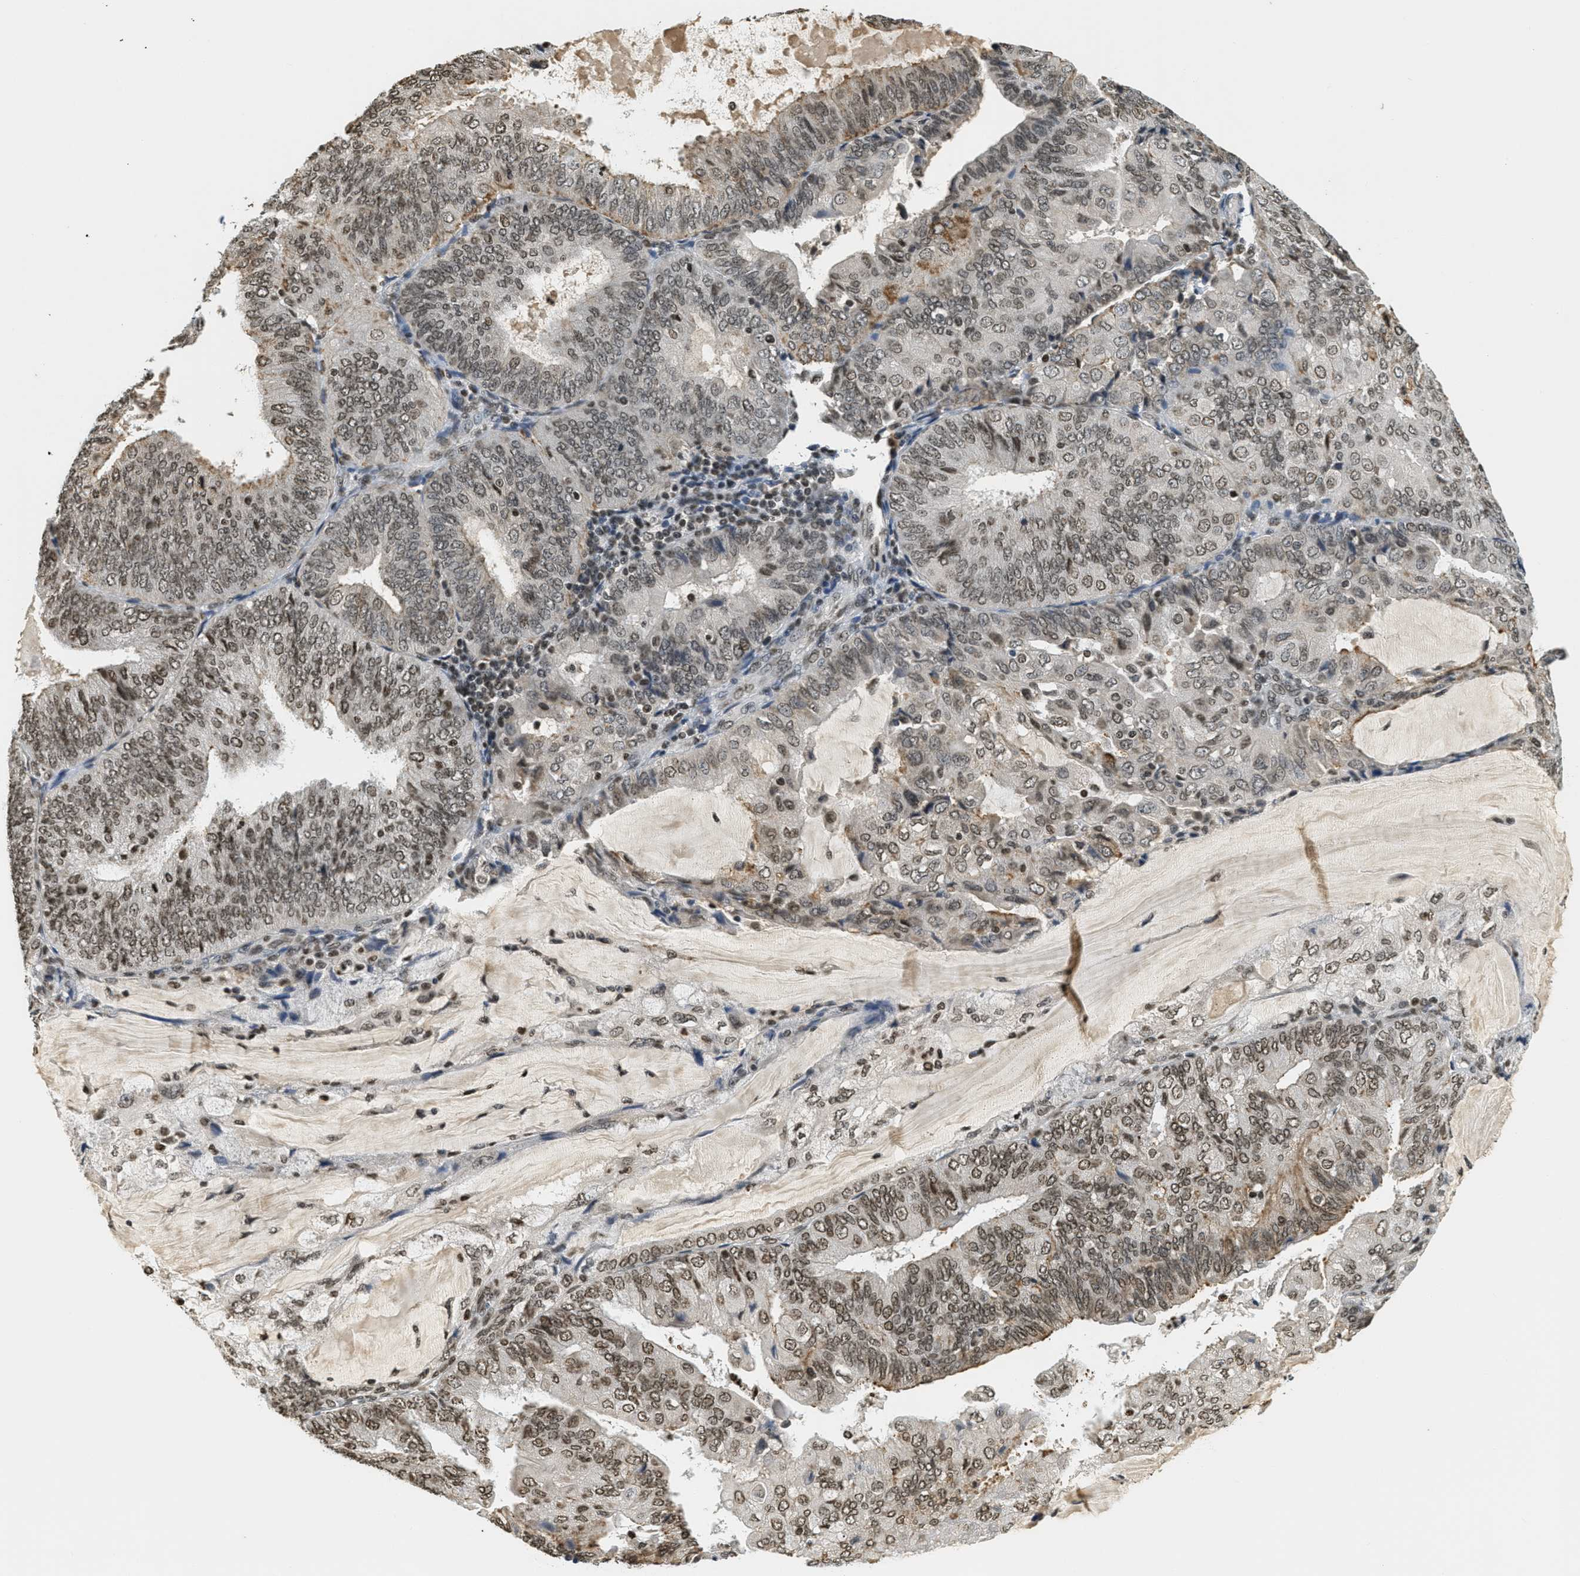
{"staining": {"intensity": "moderate", "quantity": ">75%", "location": "cytoplasmic/membranous,nuclear"}, "tissue": "endometrial cancer", "cell_type": "Tumor cells", "image_type": "cancer", "snomed": [{"axis": "morphology", "description": "Adenocarcinoma, NOS"}, {"axis": "topography", "description": "Endometrium"}], "caption": "About >75% of tumor cells in endometrial cancer demonstrate moderate cytoplasmic/membranous and nuclear protein staining as visualized by brown immunohistochemical staining.", "gene": "LDB2", "patient": {"sex": "female", "age": 81}}